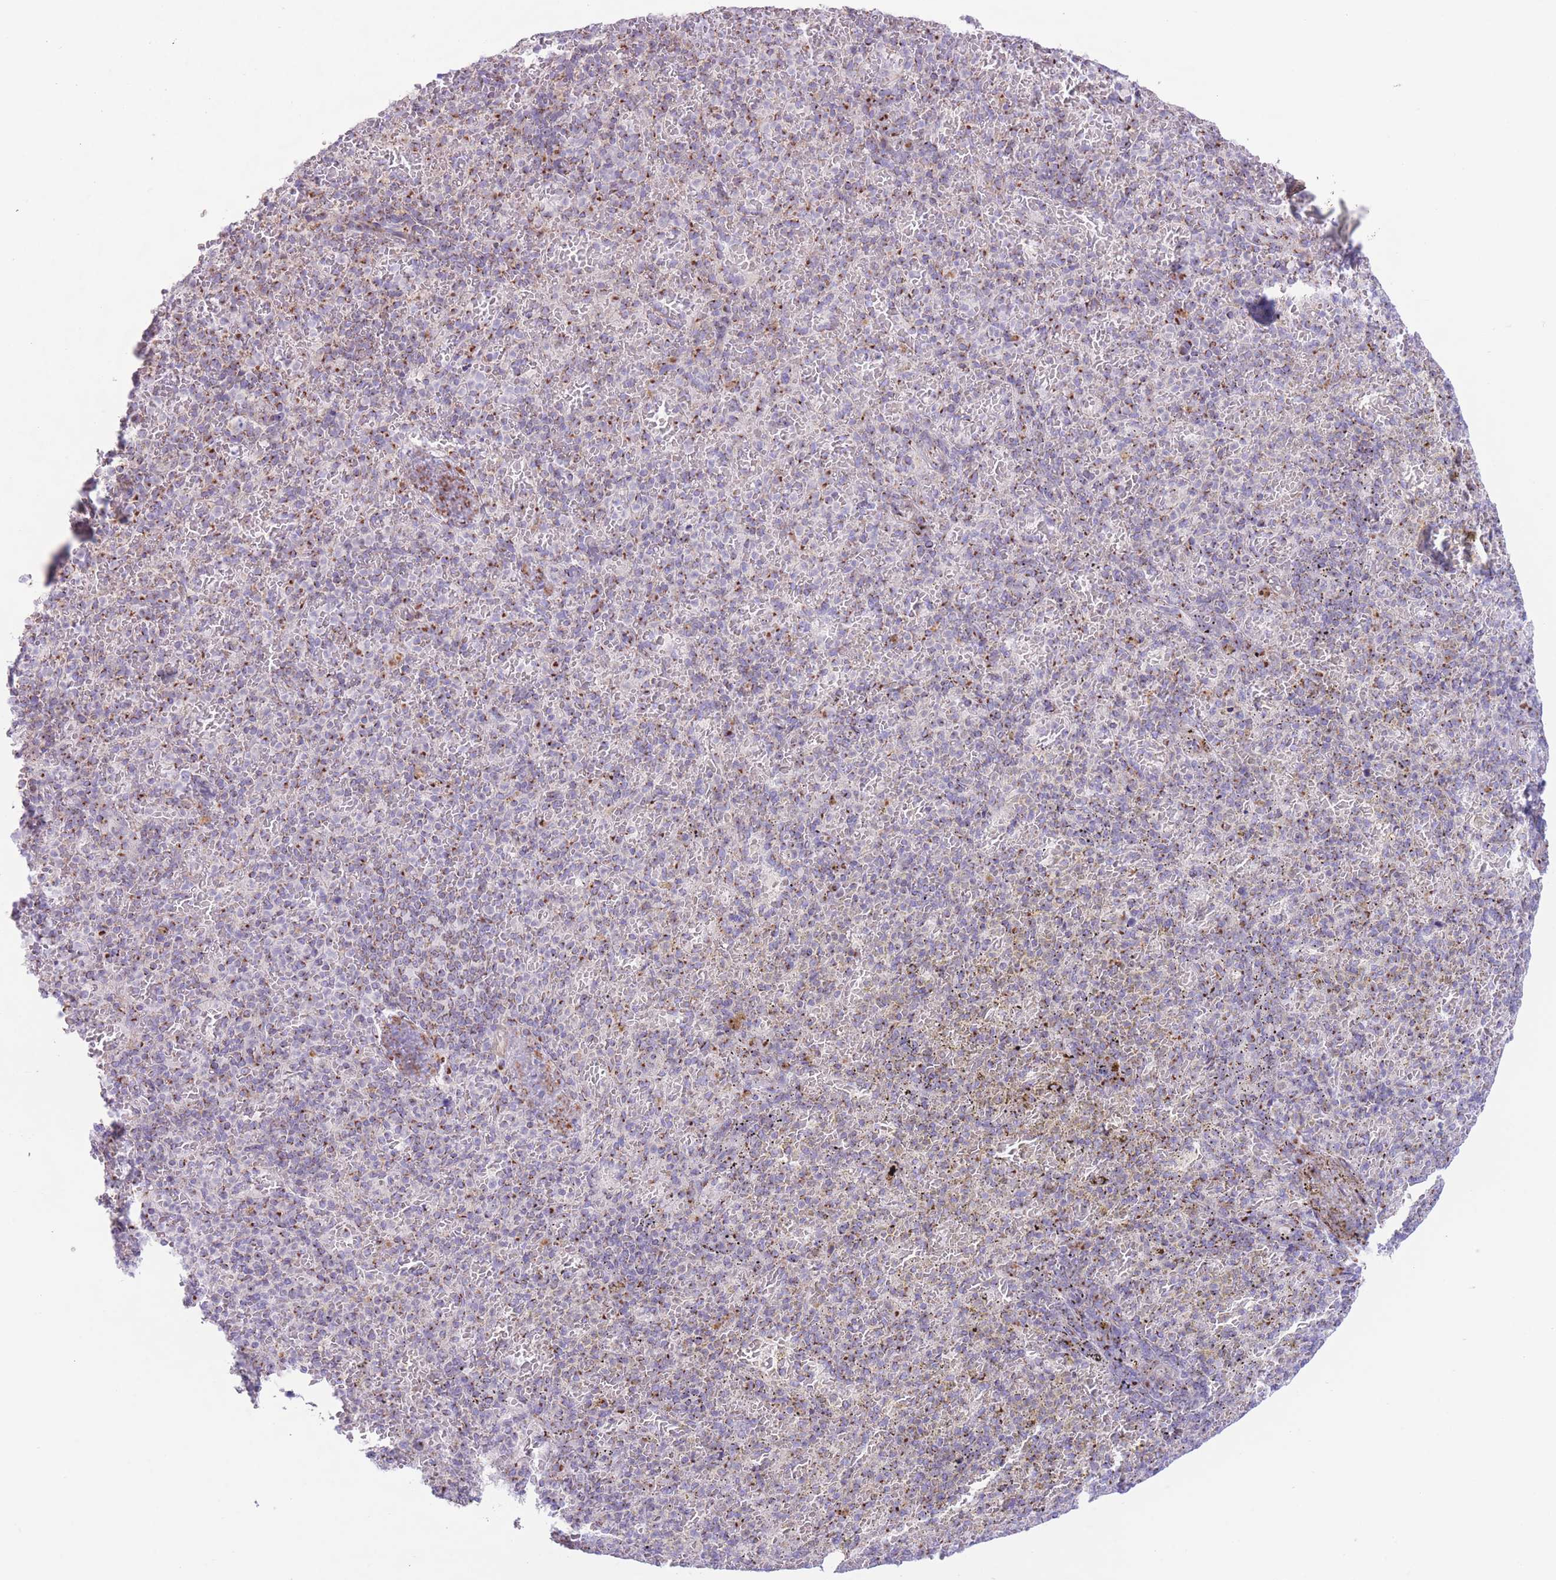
{"staining": {"intensity": "moderate", "quantity": "<25%", "location": "cytoplasmic/membranous"}, "tissue": "spleen", "cell_type": "Cells in red pulp", "image_type": "normal", "snomed": [{"axis": "morphology", "description": "Normal tissue, NOS"}, {"axis": "topography", "description": "Spleen"}], "caption": "Moderate cytoplasmic/membranous staining is appreciated in about <25% of cells in red pulp in unremarkable spleen. The staining was performed using DAB to visualize the protein expression in brown, while the nuclei were stained in blue with hematoxylin (Magnification: 20x).", "gene": "MPND", "patient": {"sex": "female", "age": 74}}